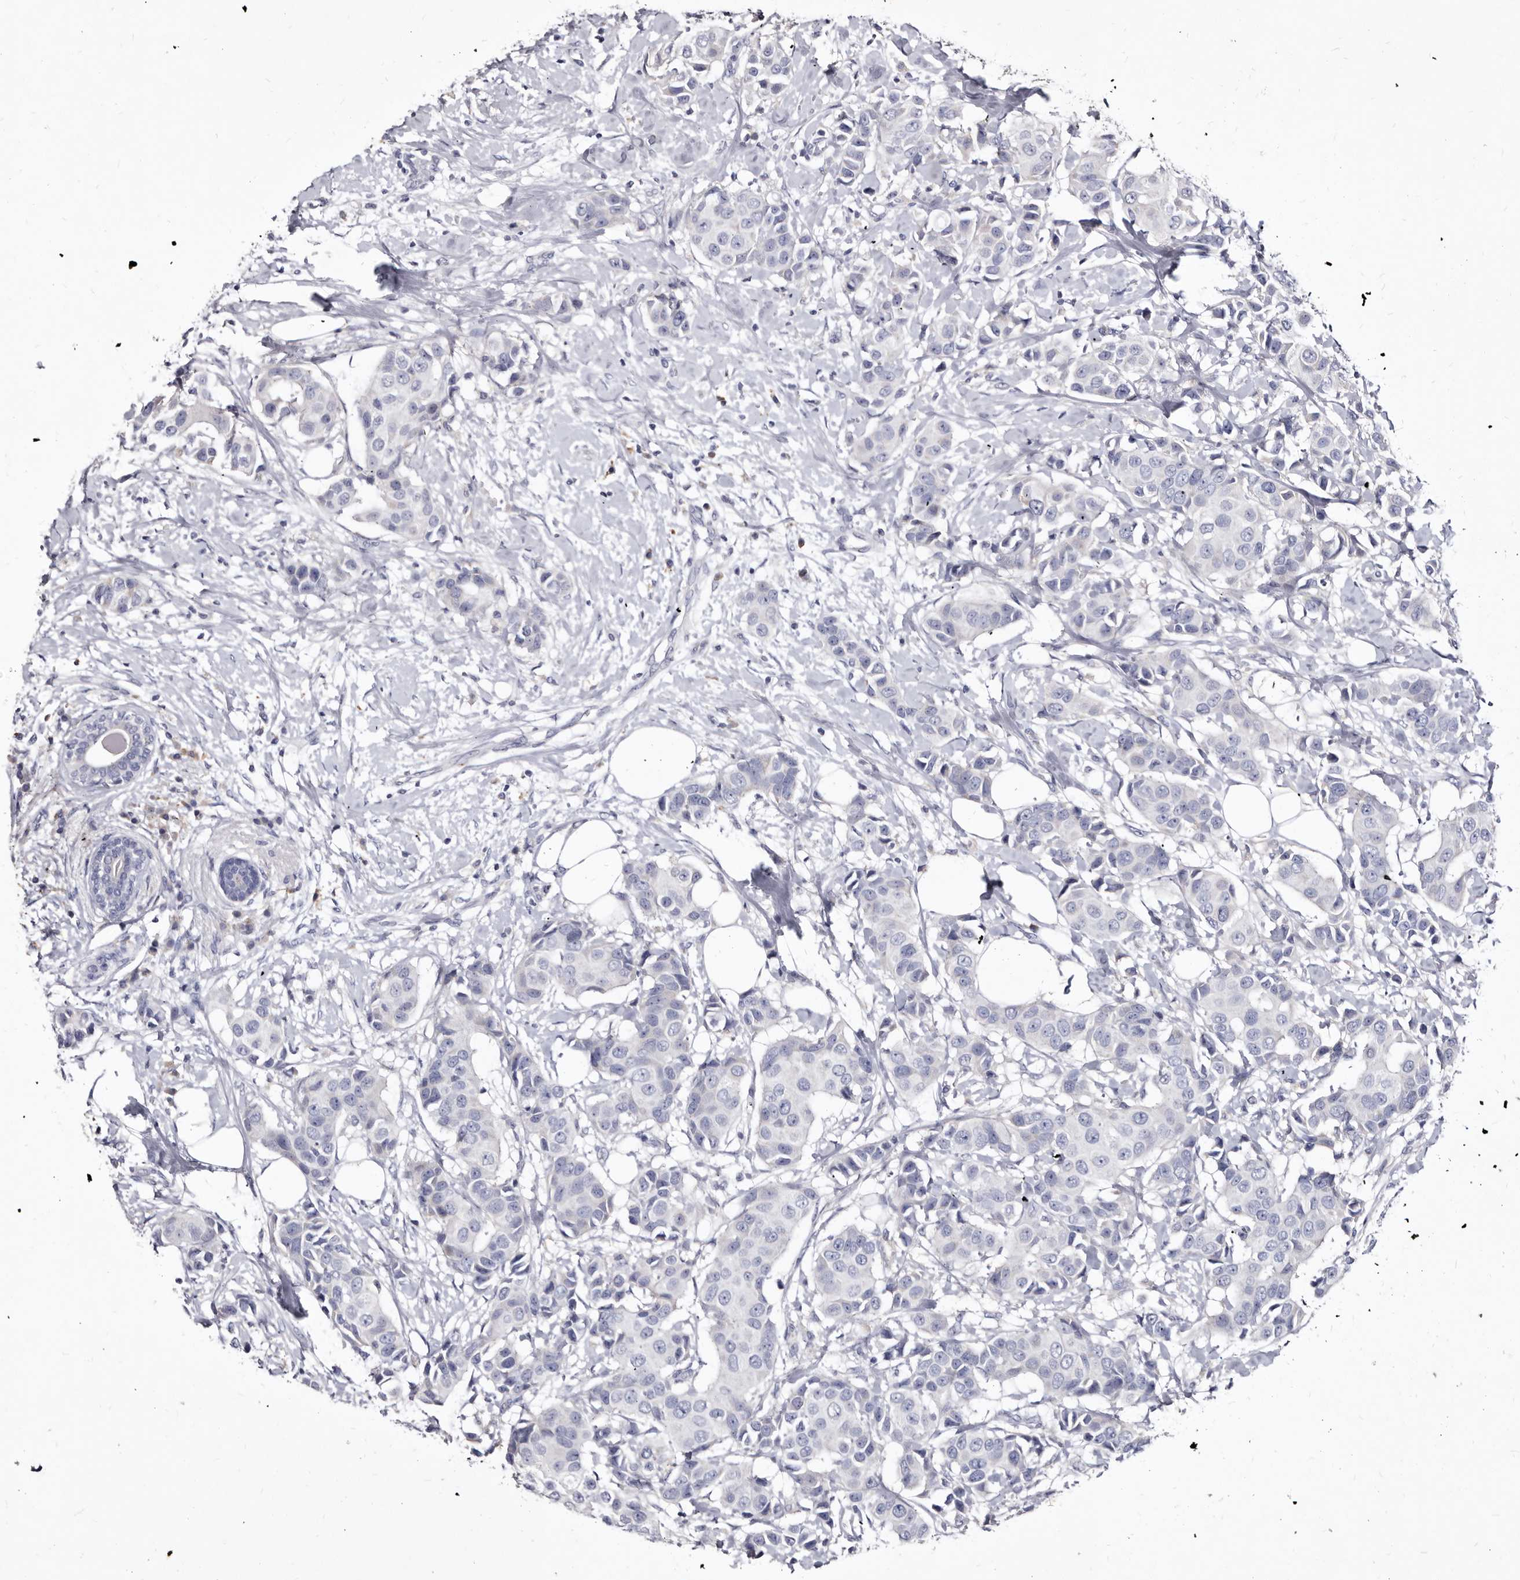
{"staining": {"intensity": "negative", "quantity": "none", "location": "none"}, "tissue": "breast cancer", "cell_type": "Tumor cells", "image_type": "cancer", "snomed": [{"axis": "morphology", "description": "Normal tissue, NOS"}, {"axis": "morphology", "description": "Duct carcinoma"}, {"axis": "topography", "description": "Breast"}], "caption": "This is an IHC photomicrograph of human breast infiltrating ductal carcinoma. There is no positivity in tumor cells.", "gene": "SLC39A2", "patient": {"sex": "female", "age": 39}}